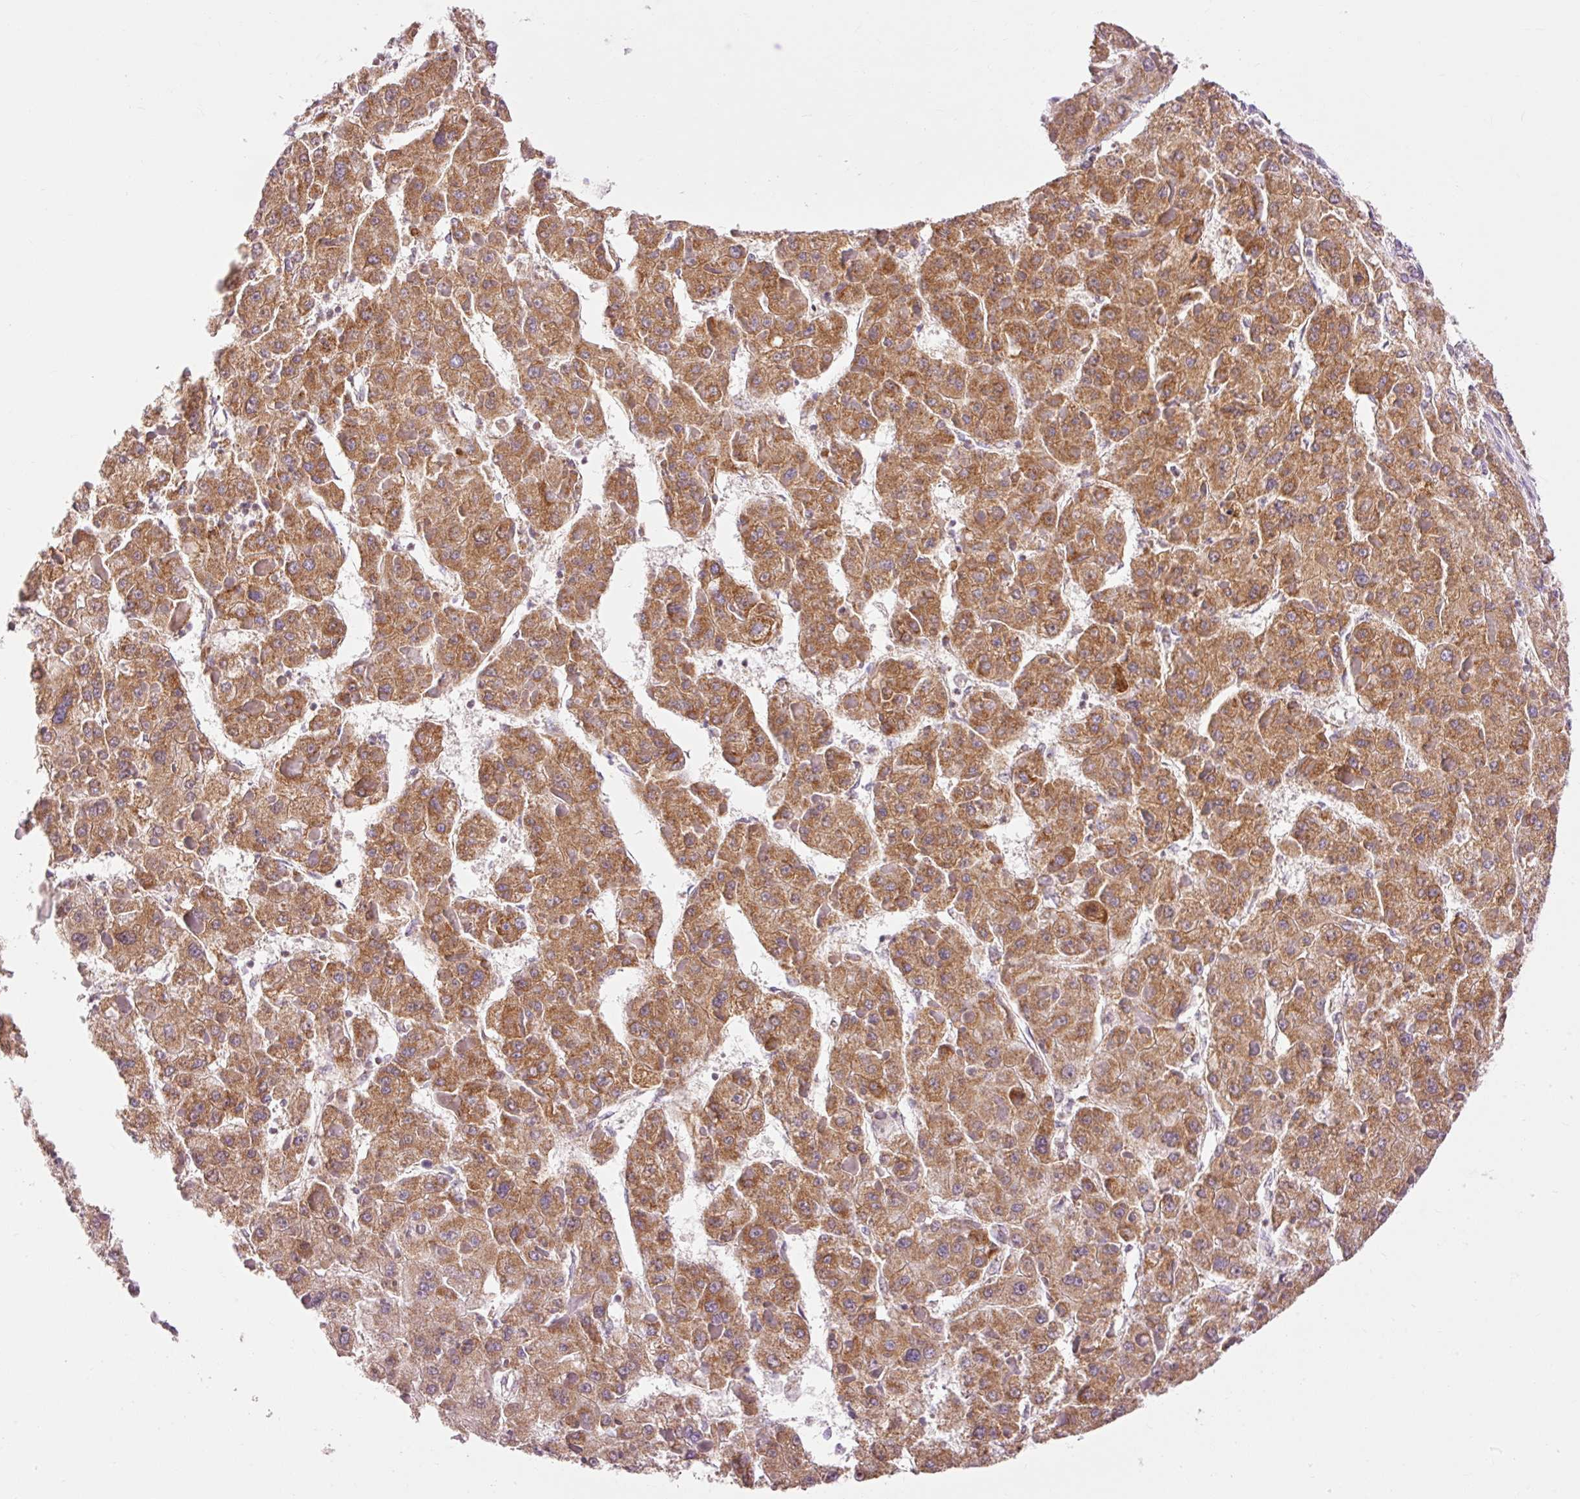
{"staining": {"intensity": "moderate", "quantity": ">75%", "location": "cytoplasmic/membranous"}, "tissue": "liver cancer", "cell_type": "Tumor cells", "image_type": "cancer", "snomed": [{"axis": "morphology", "description": "Carcinoma, Hepatocellular, NOS"}, {"axis": "topography", "description": "Liver"}], "caption": "This micrograph demonstrates liver hepatocellular carcinoma stained with IHC to label a protein in brown. The cytoplasmic/membranous of tumor cells show moderate positivity for the protein. Nuclei are counter-stained blue.", "gene": "IMMT", "patient": {"sex": "female", "age": 73}}